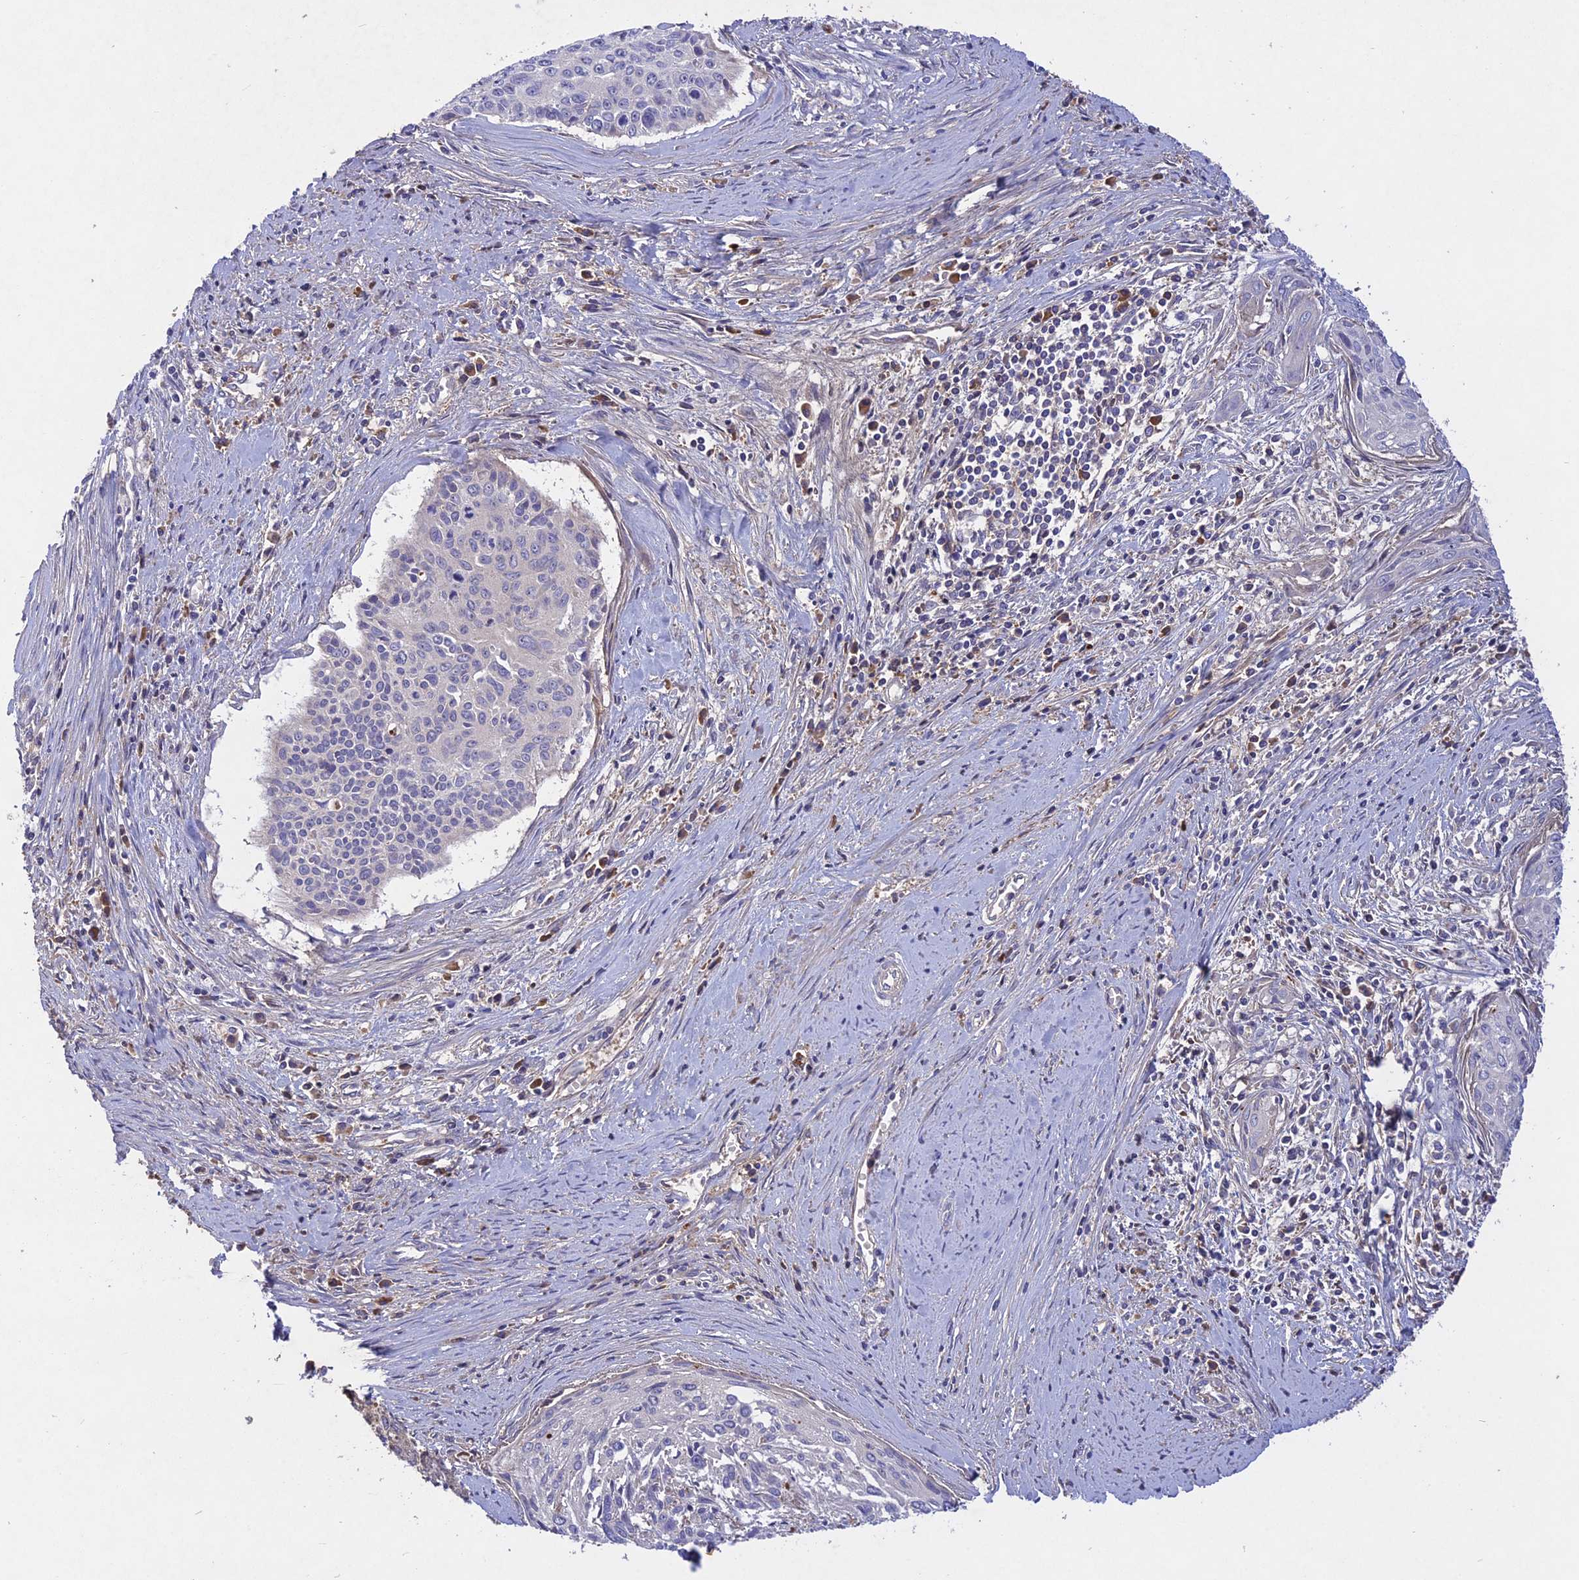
{"staining": {"intensity": "negative", "quantity": "none", "location": "none"}, "tissue": "cervical cancer", "cell_type": "Tumor cells", "image_type": "cancer", "snomed": [{"axis": "morphology", "description": "Squamous cell carcinoma, NOS"}, {"axis": "topography", "description": "Cervix"}], "caption": "IHC of cervical cancer exhibits no expression in tumor cells. (DAB (3,3'-diaminobenzidine) immunohistochemistry (IHC), high magnification).", "gene": "ADO", "patient": {"sex": "female", "age": 55}}